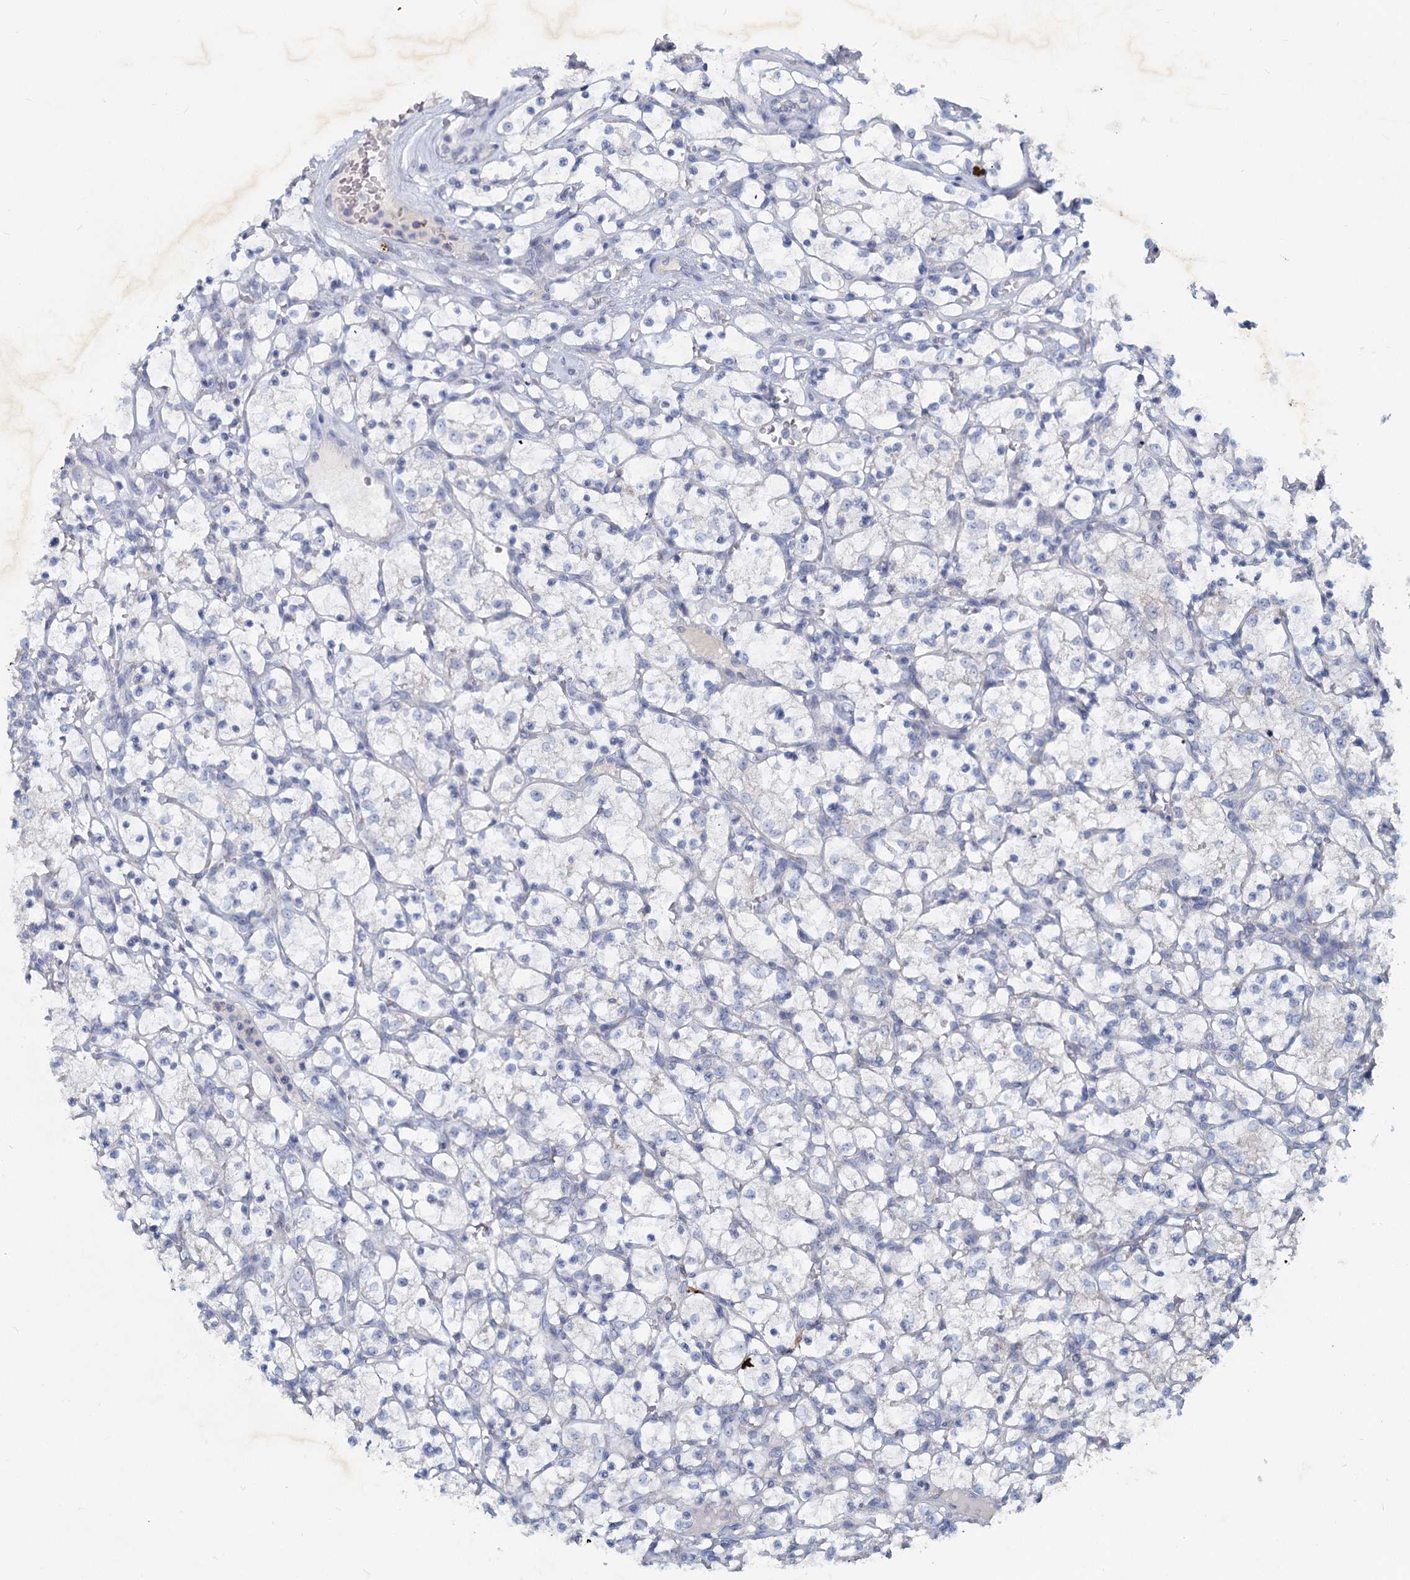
{"staining": {"intensity": "negative", "quantity": "none", "location": "none"}, "tissue": "renal cancer", "cell_type": "Tumor cells", "image_type": "cancer", "snomed": [{"axis": "morphology", "description": "Adenocarcinoma, NOS"}, {"axis": "topography", "description": "Kidney"}], "caption": "An IHC histopathology image of renal cancer (adenocarcinoma) is shown. There is no staining in tumor cells of renal cancer (adenocarcinoma).", "gene": "TMX2", "patient": {"sex": "female", "age": 69}}